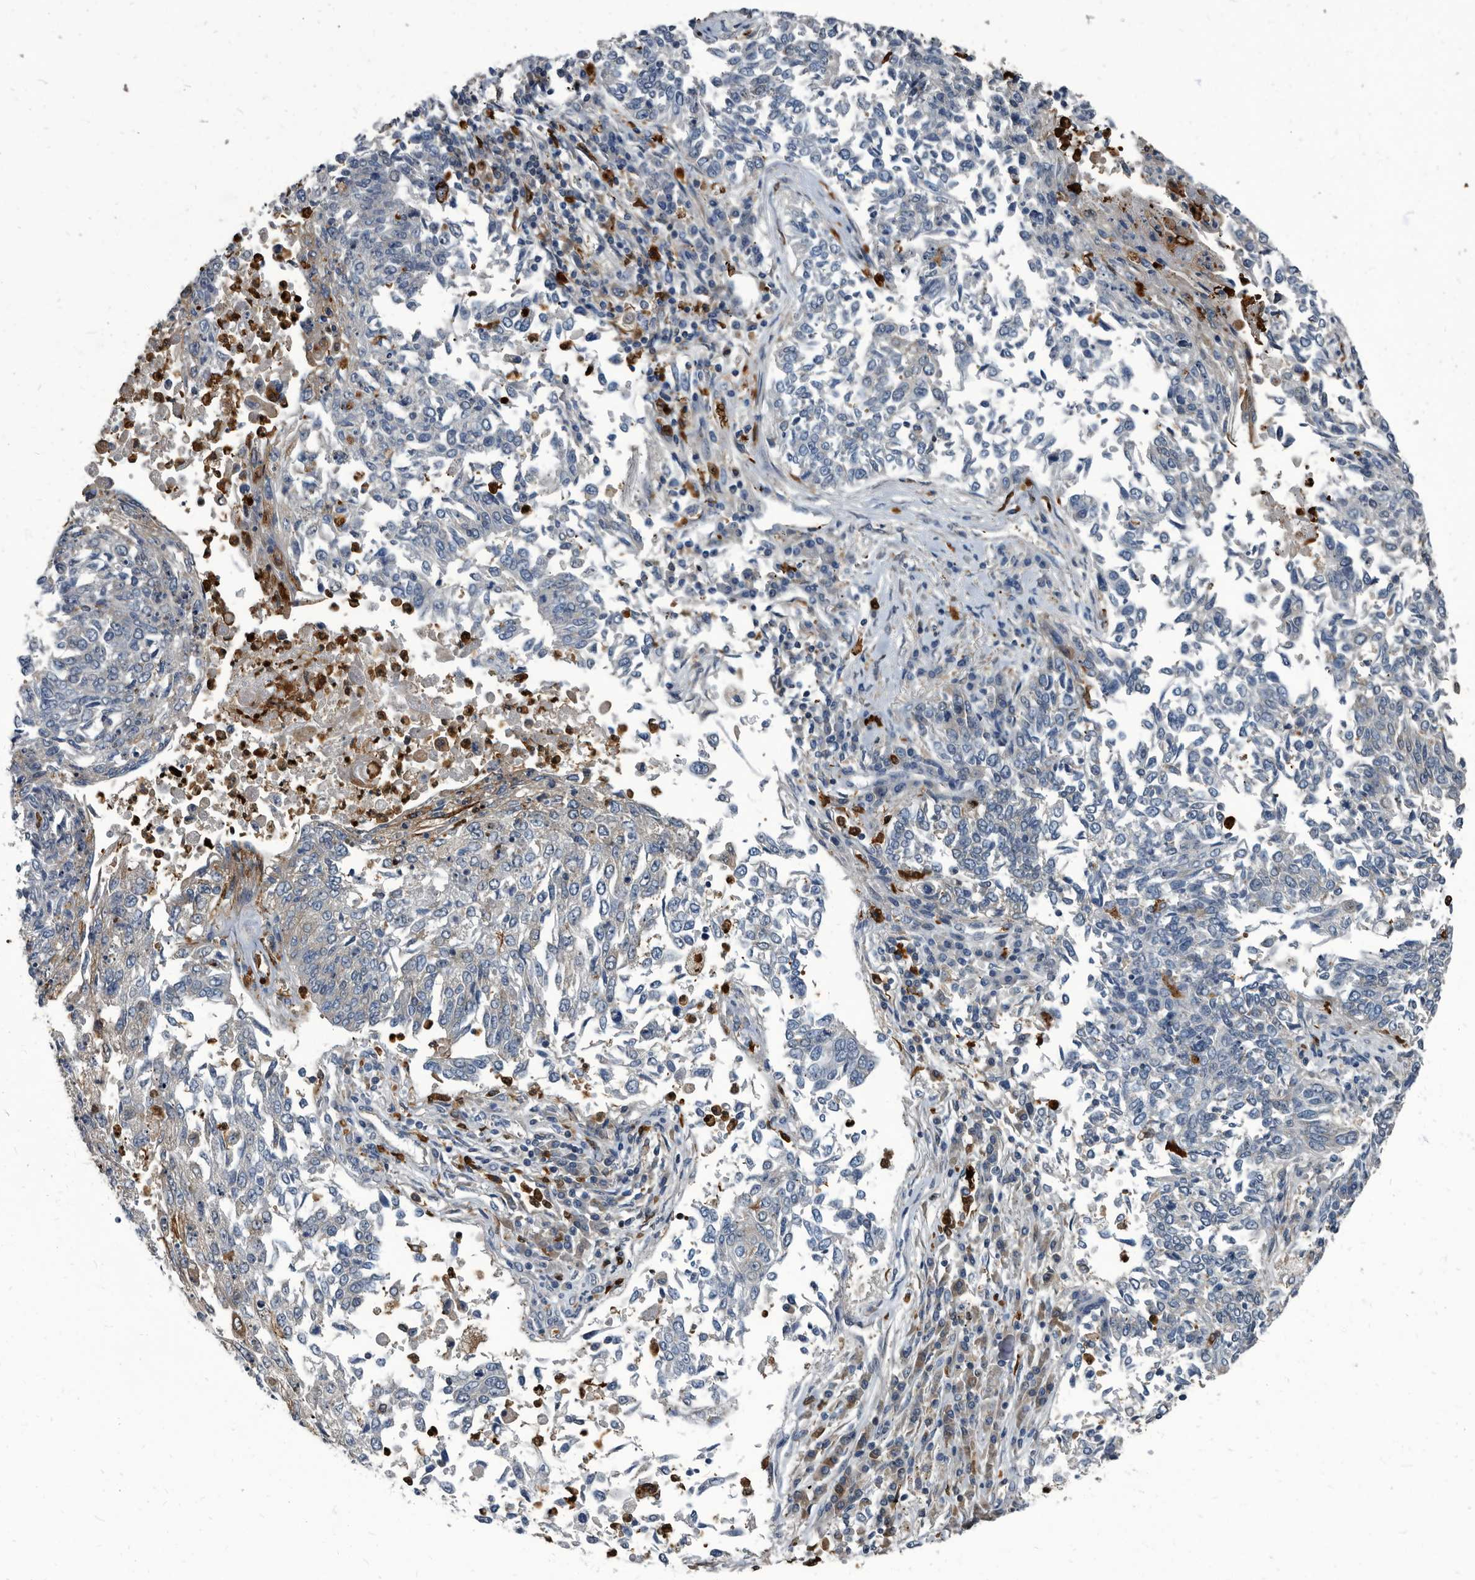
{"staining": {"intensity": "negative", "quantity": "none", "location": "none"}, "tissue": "lung cancer", "cell_type": "Tumor cells", "image_type": "cancer", "snomed": [{"axis": "morphology", "description": "Normal tissue, NOS"}, {"axis": "morphology", "description": "Squamous cell carcinoma, NOS"}, {"axis": "topography", "description": "Cartilage tissue"}, {"axis": "topography", "description": "Bronchus"}, {"axis": "topography", "description": "Lung"}, {"axis": "topography", "description": "Peripheral nerve tissue"}], "caption": "Histopathology image shows no significant protein staining in tumor cells of squamous cell carcinoma (lung).", "gene": "CDV3", "patient": {"sex": "female", "age": 49}}